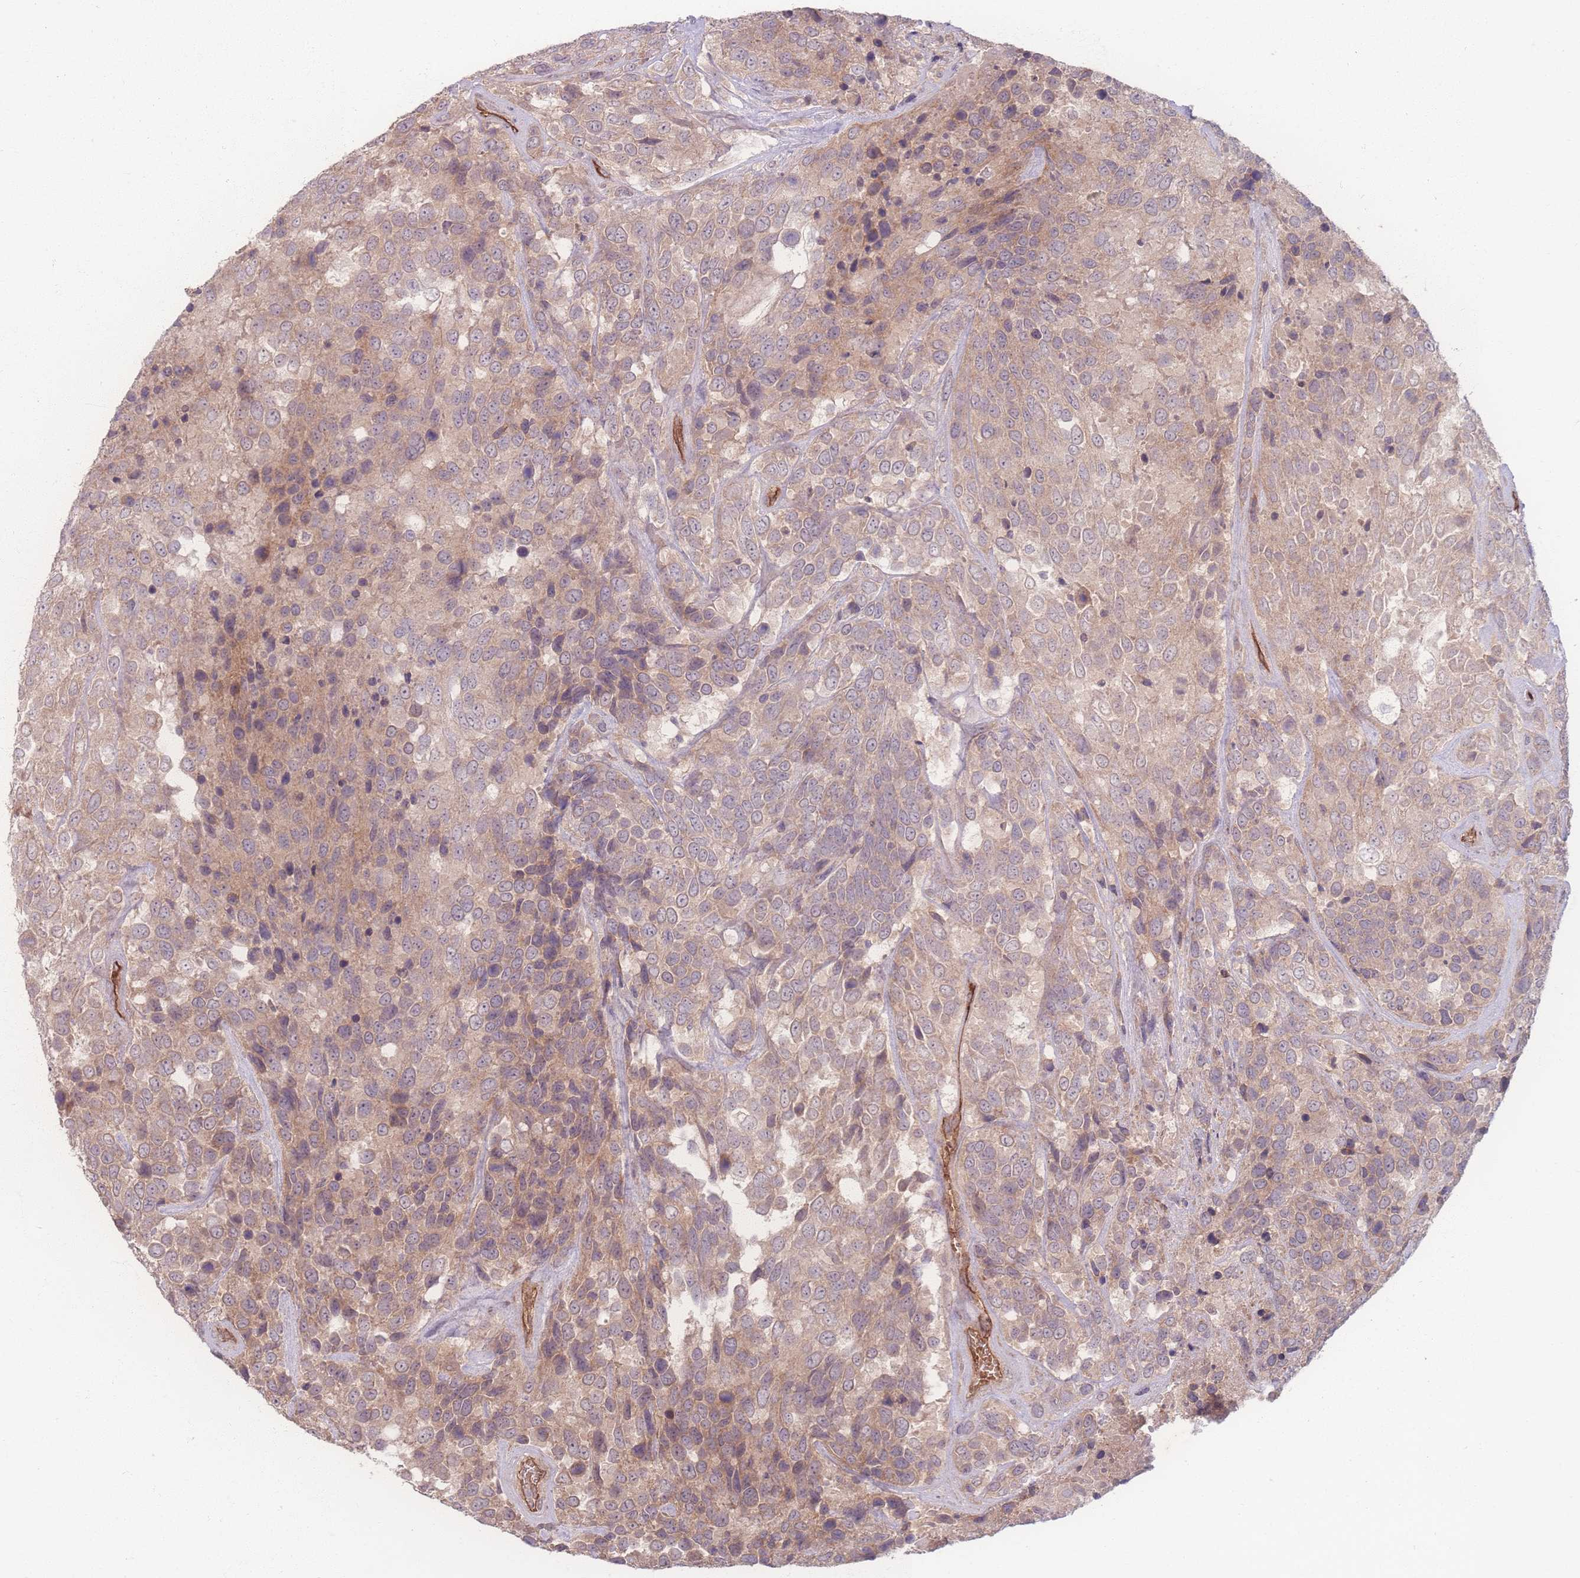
{"staining": {"intensity": "weak", "quantity": ">75%", "location": "cytoplasmic/membranous"}, "tissue": "urothelial cancer", "cell_type": "Tumor cells", "image_type": "cancer", "snomed": [{"axis": "morphology", "description": "Urothelial carcinoma, High grade"}, {"axis": "topography", "description": "Urinary bladder"}], "caption": "Immunohistochemistry (IHC) (DAB) staining of urothelial cancer exhibits weak cytoplasmic/membranous protein positivity in about >75% of tumor cells.", "gene": "INSR", "patient": {"sex": "female", "age": 70}}